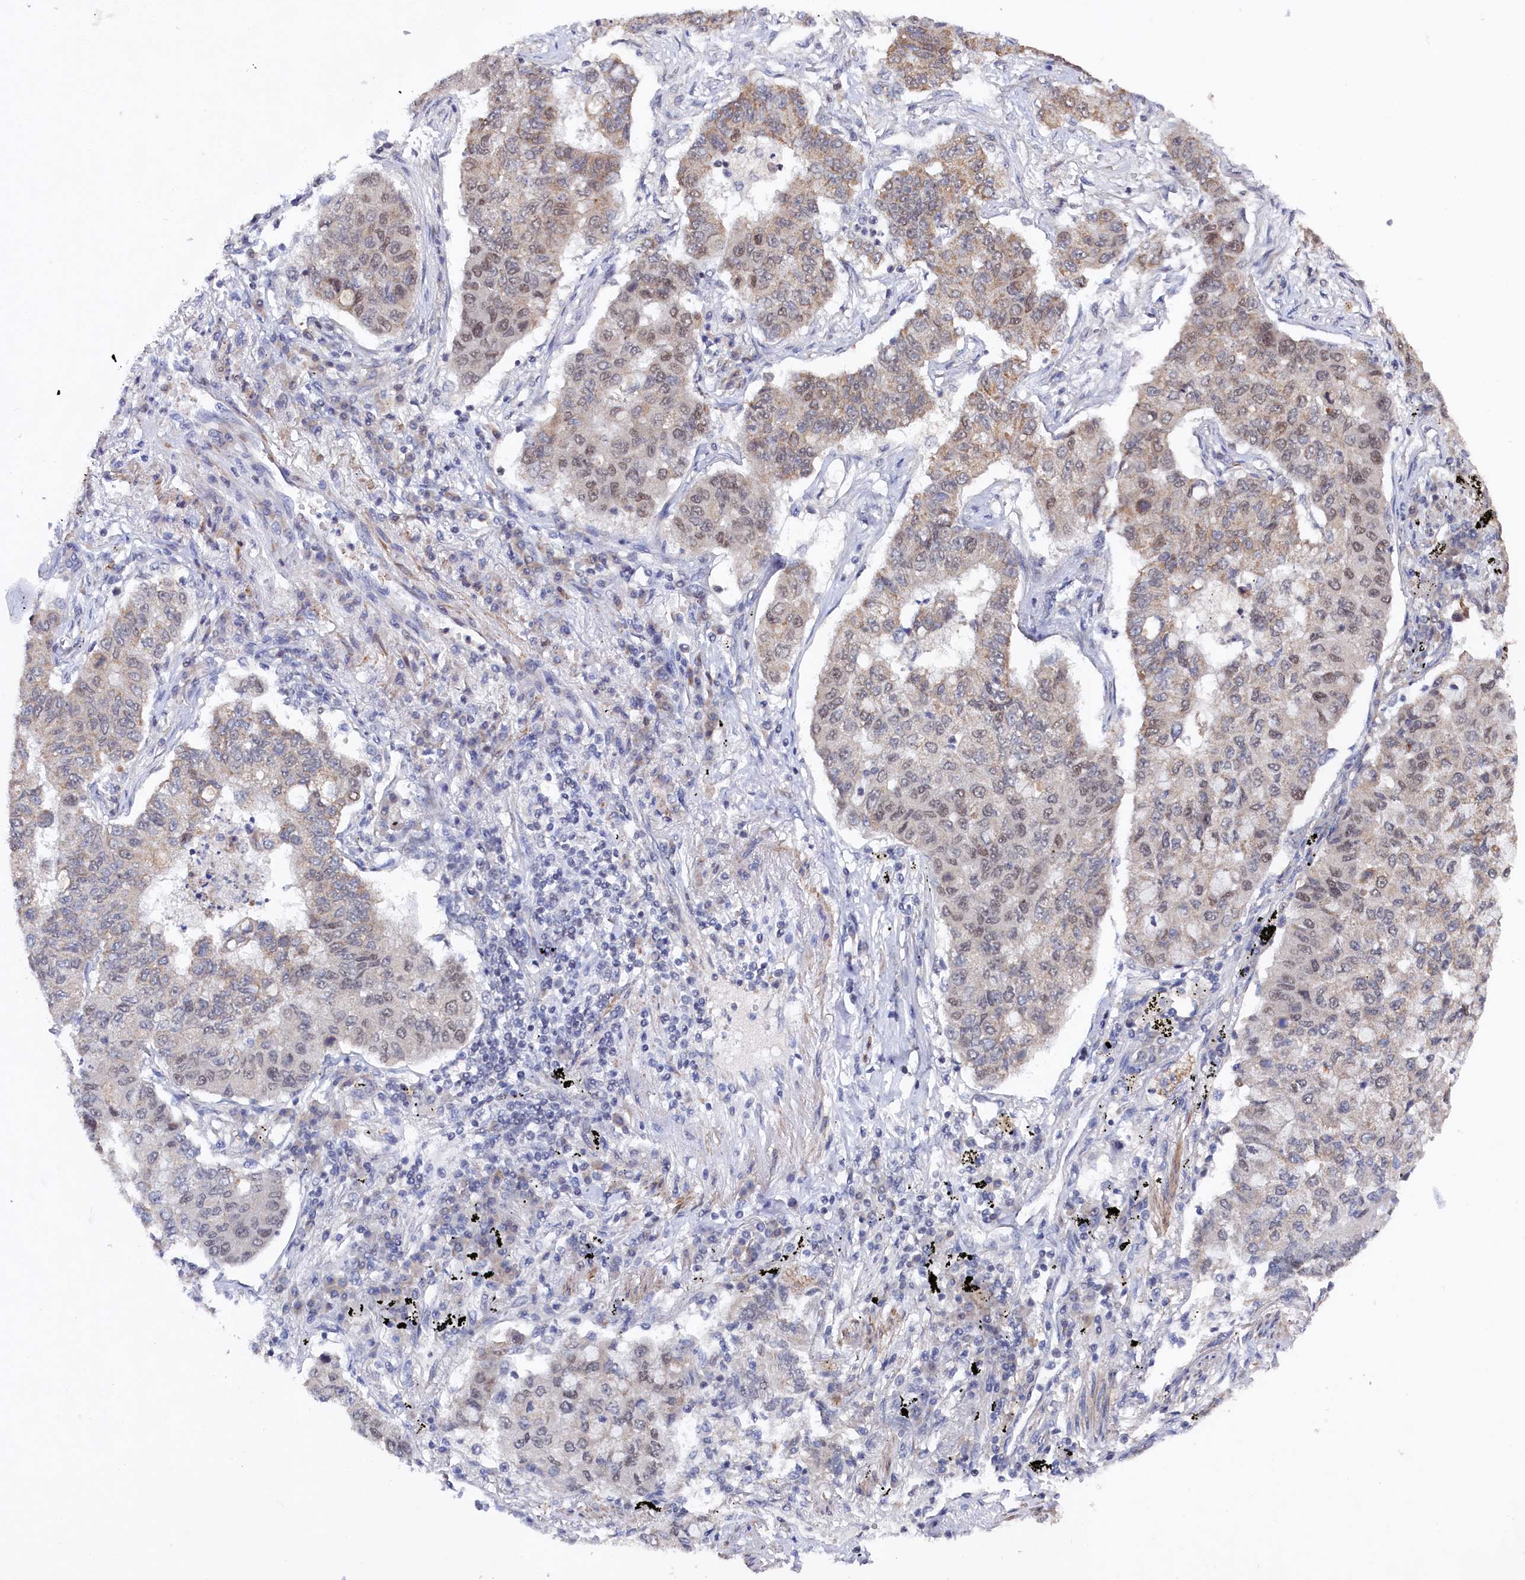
{"staining": {"intensity": "weak", "quantity": "25%-75%", "location": "nuclear"}, "tissue": "lung cancer", "cell_type": "Tumor cells", "image_type": "cancer", "snomed": [{"axis": "morphology", "description": "Squamous cell carcinoma, NOS"}, {"axis": "topography", "description": "Lung"}], "caption": "Lung squamous cell carcinoma stained with a protein marker demonstrates weak staining in tumor cells.", "gene": "TIGD4", "patient": {"sex": "male", "age": 74}}